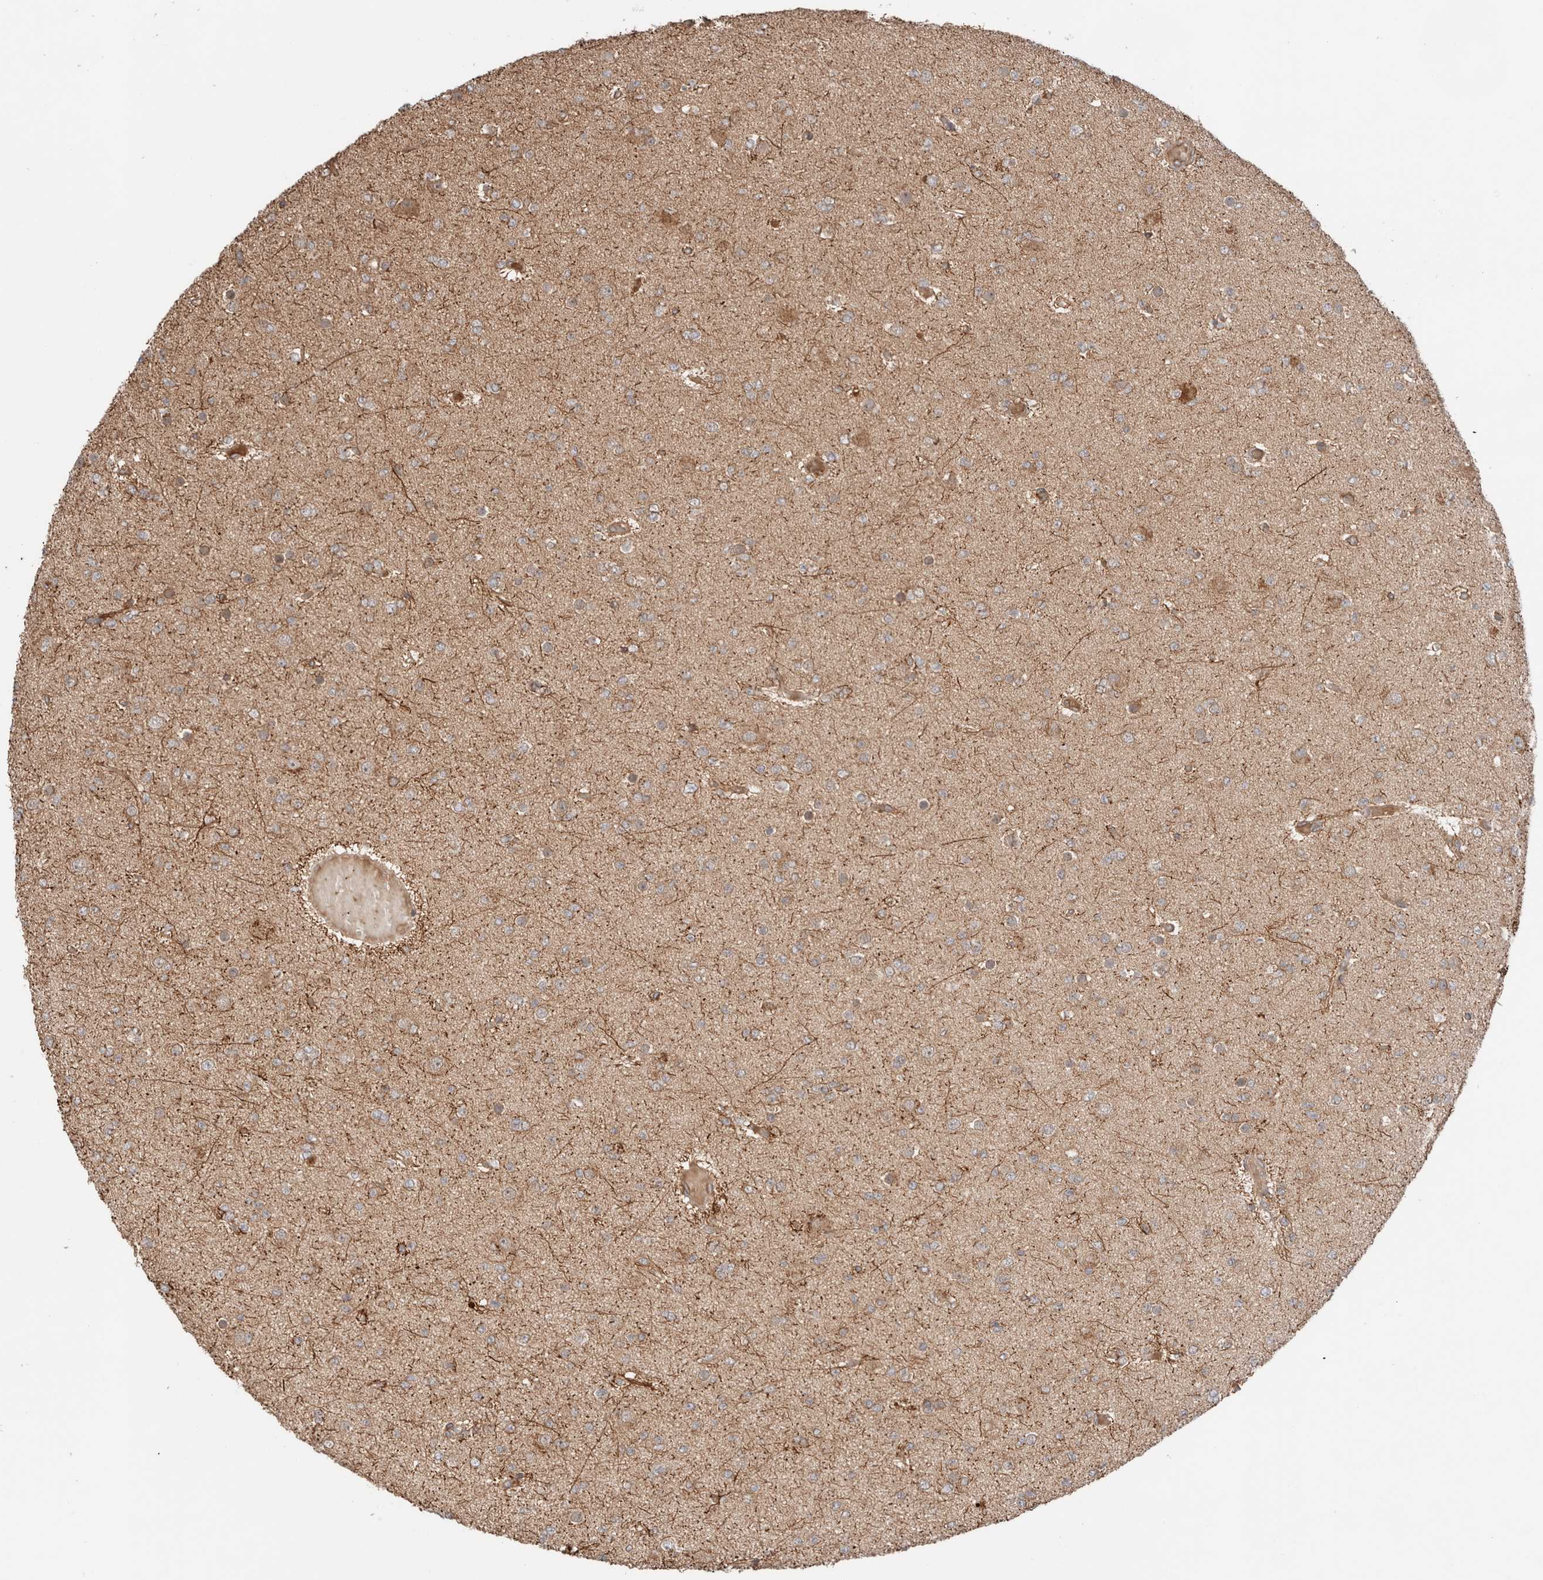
{"staining": {"intensity": "moderate", "quantity": ">75%", "location": "cytoplasmic/membranous"}, "tissue": "glioma", "cell_type": "Tumor cells", "image_type": "cancer", "snomed": [{"axis": "morphology", "description": "Glioma, malignant, Low grade"}, {"axis": "topography", "description": "Brain"}], "caption": "Immunohistochemistry (IHC) histopathology image of malignant glioma (low-grade) stained for a protein (brown), which displays medium levels of moderate cytoplasmic/membranous positivity in about >75% of tumor cells.", "gene": "ZNF649", "patient": {"sex": "female", "age": 22}}